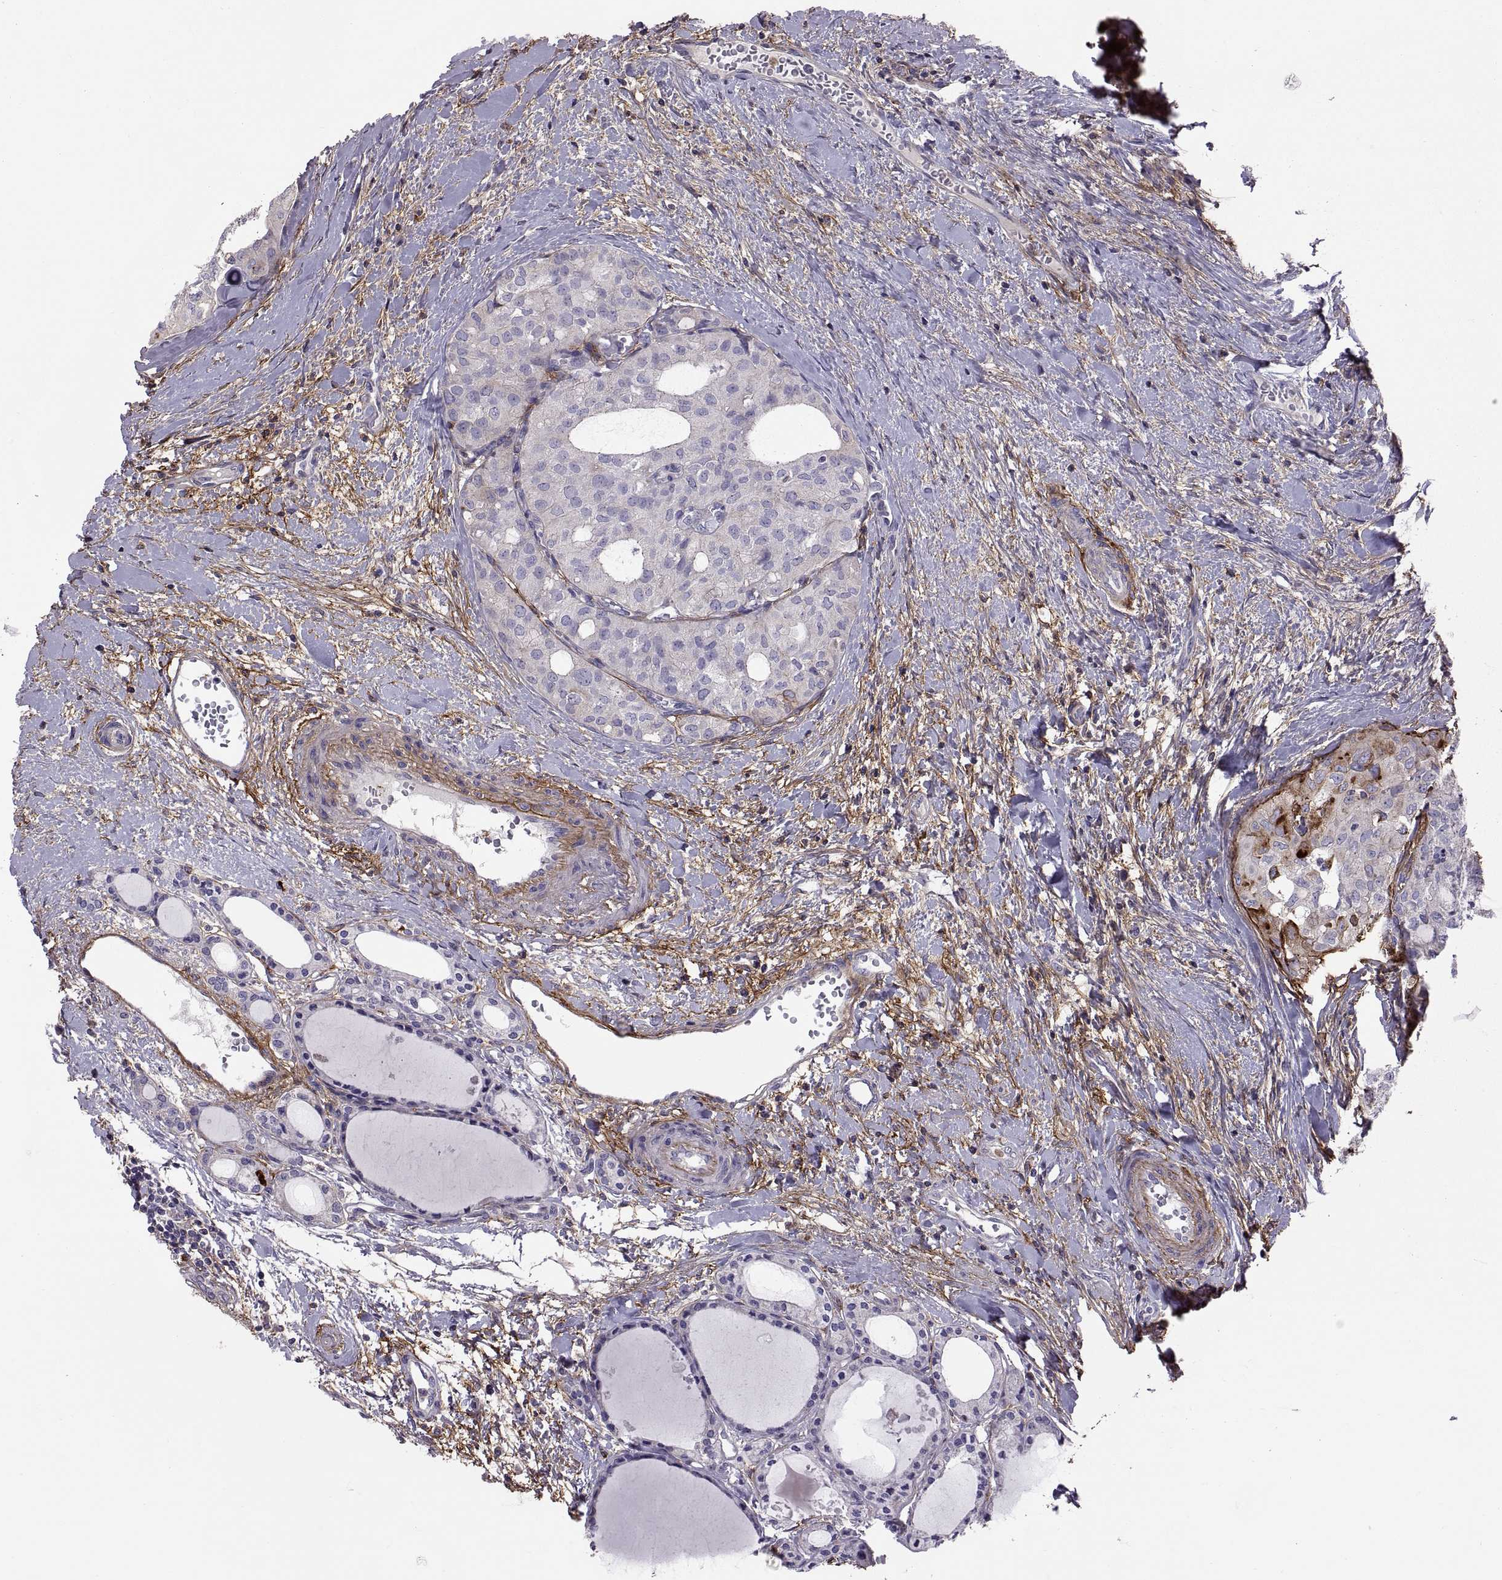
{"staining": {"intensity": "negative", "quantity": "none", "location": "none"}, "tissue": "thyroid cancer", "cell_type": "Tumor cells", "image_type": "cancer", "snomed": [{"axis": "morphology", "description": "Follicular adenoma carcinoma, NOS"}, {"axis": "topography", "description": "Thyroid gland"}], "caption": "Immunohistochemistry (IHC) photomicrograph of thyroid cancer stained for a protein (brown), which shows no expression in tumor cells.", "gene": "EMILIN2", "patient": {"sex": "male", "age": 75}}